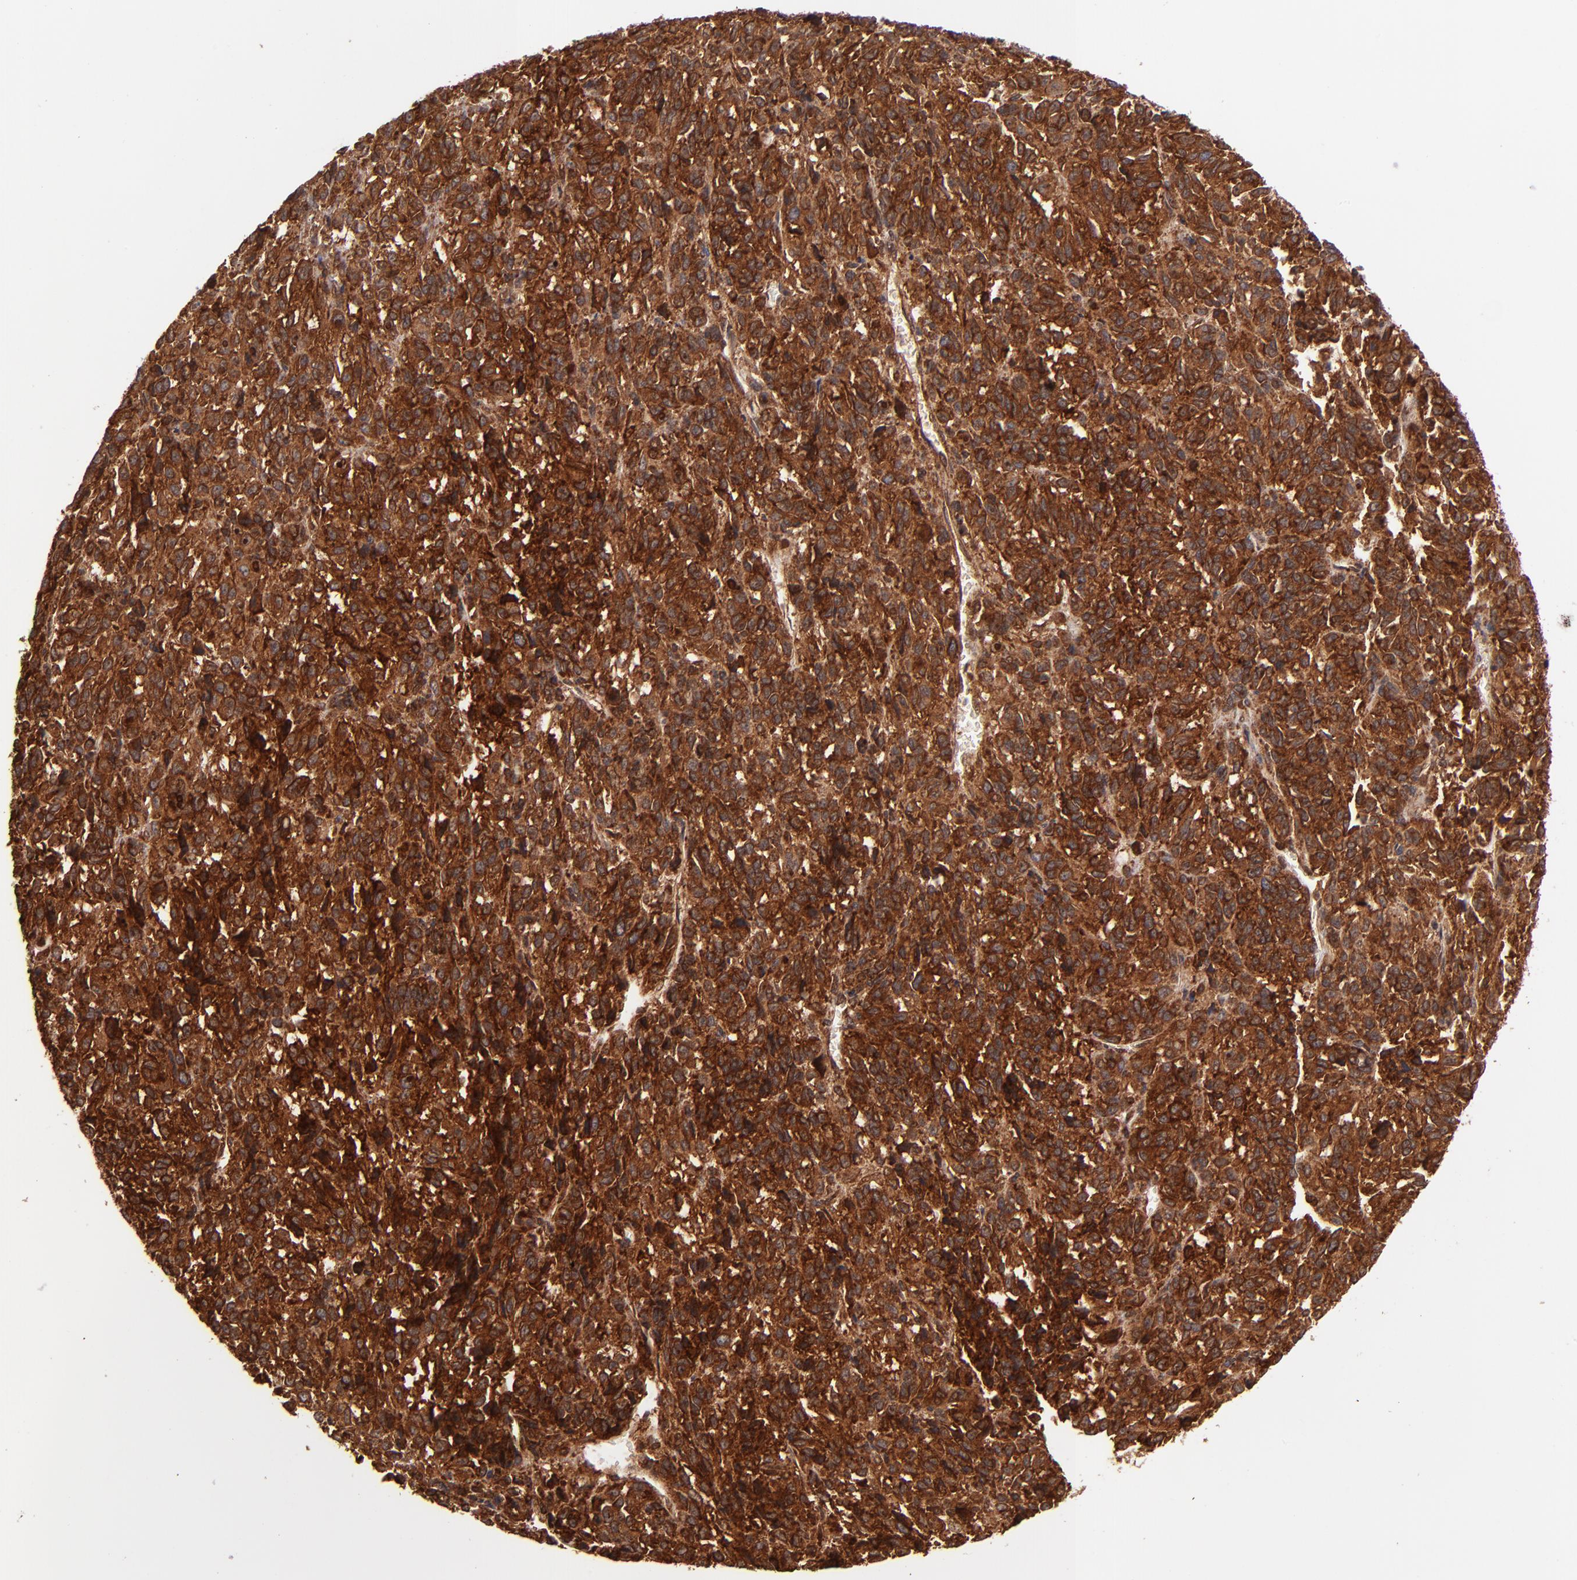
{"staining": {"intensity": "strong", "quantity": ">75%", "location": "cytoplasmic/membranous"}, "tissue": "melanoma", "cell_type": "Tumor cells", "image_type": "cancer", "snomed": [{"axis": "morphology", "description": "Malignant melanoma, Metastatic site"}, {"axis": "topography", "description": "Lung"}], "caption": "Brown immunohistochemical staining in malignant melanoma (metastatic site) shows strong cytoplasmic/membranous staining in approximately >75% of tumor cells.", "gene": "STX8", "patient": {"sex": "male", "age": 64}}